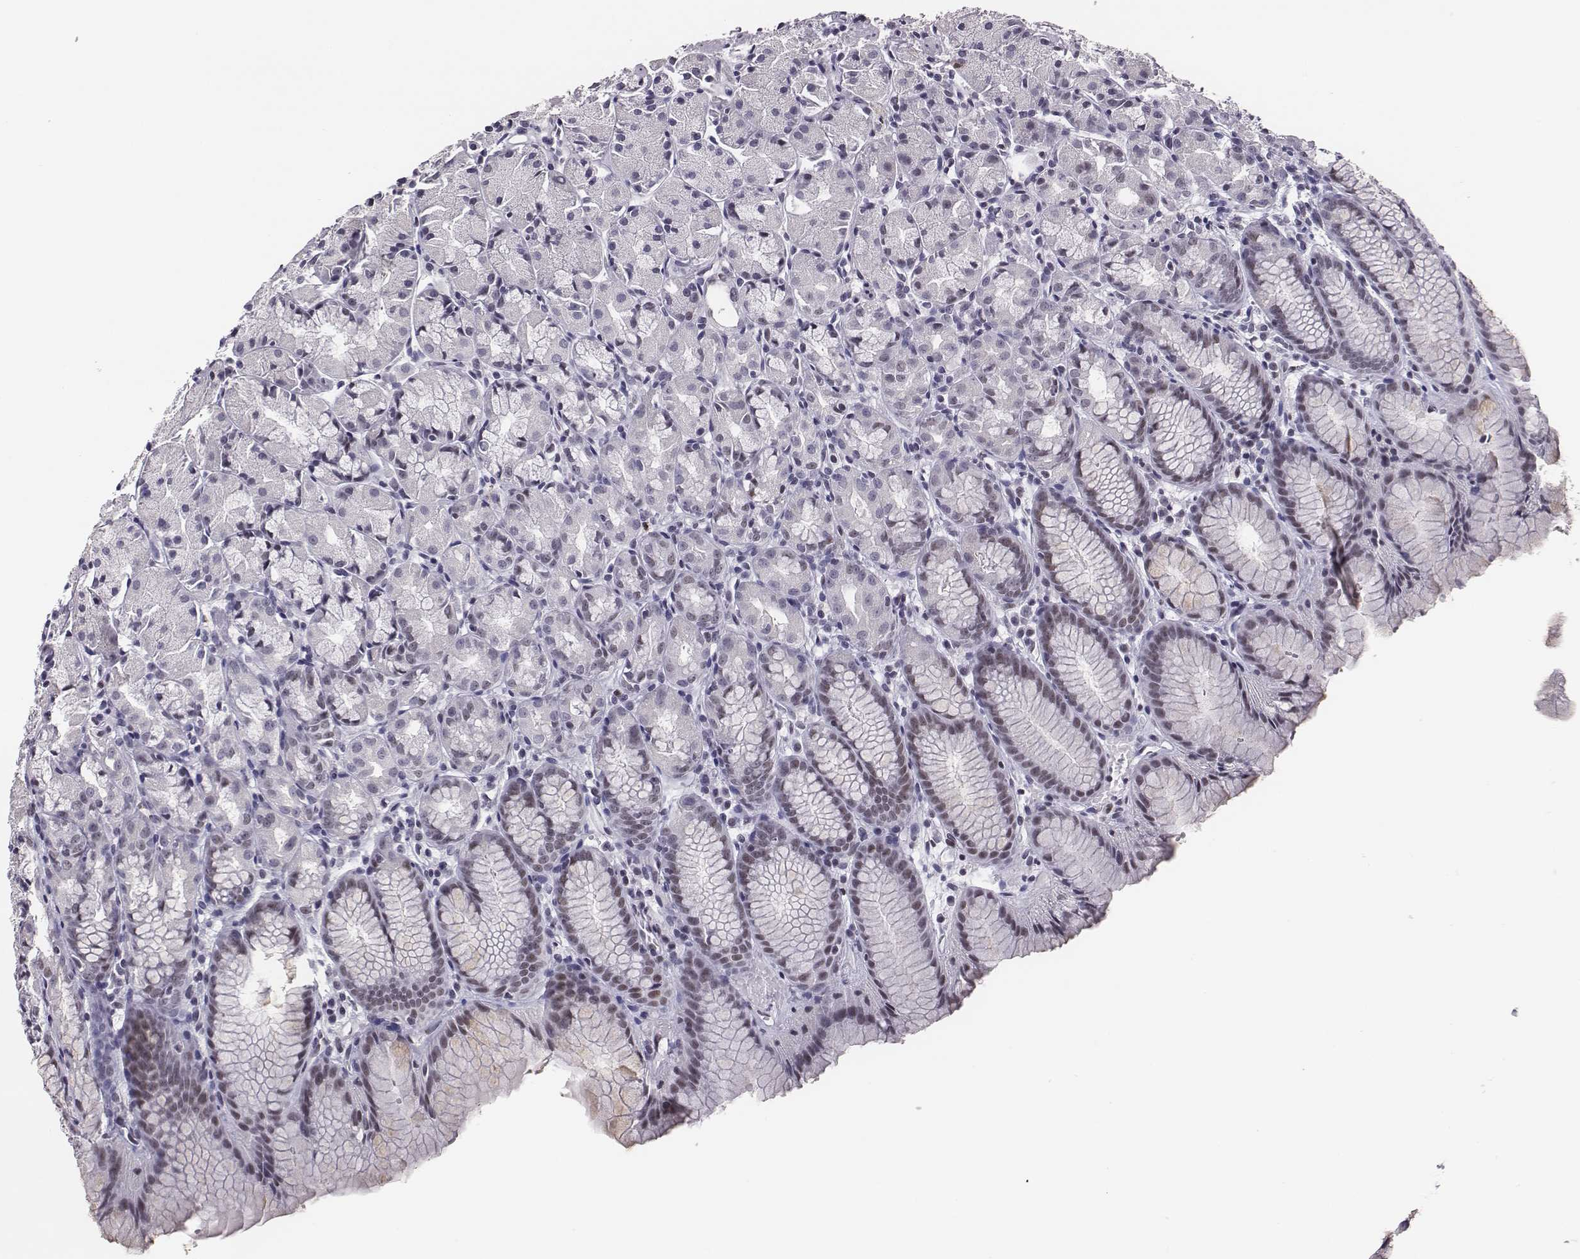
{"staining": {"intensity": "moderate", "quantity": "<25%", "location": "nuclear"}, "tissue": "stomach", "cell_type": "Glandular cells", "image_type": "normal", "snomed": [{"axis": "morphology", "description": "Normal tissue, NOS"}, {"axis": "topography", "description": "Stomach, upper"}], "caption": "Immunohistochemistry (IHC) photomicrograph of benign human stomach stained for a protein (brown), which exhibits low levels of moderate nuclear positivity in about <25% of glandular cells.", "gene": "ACOD1", "patient": {"sex": "male", "age": 47}}